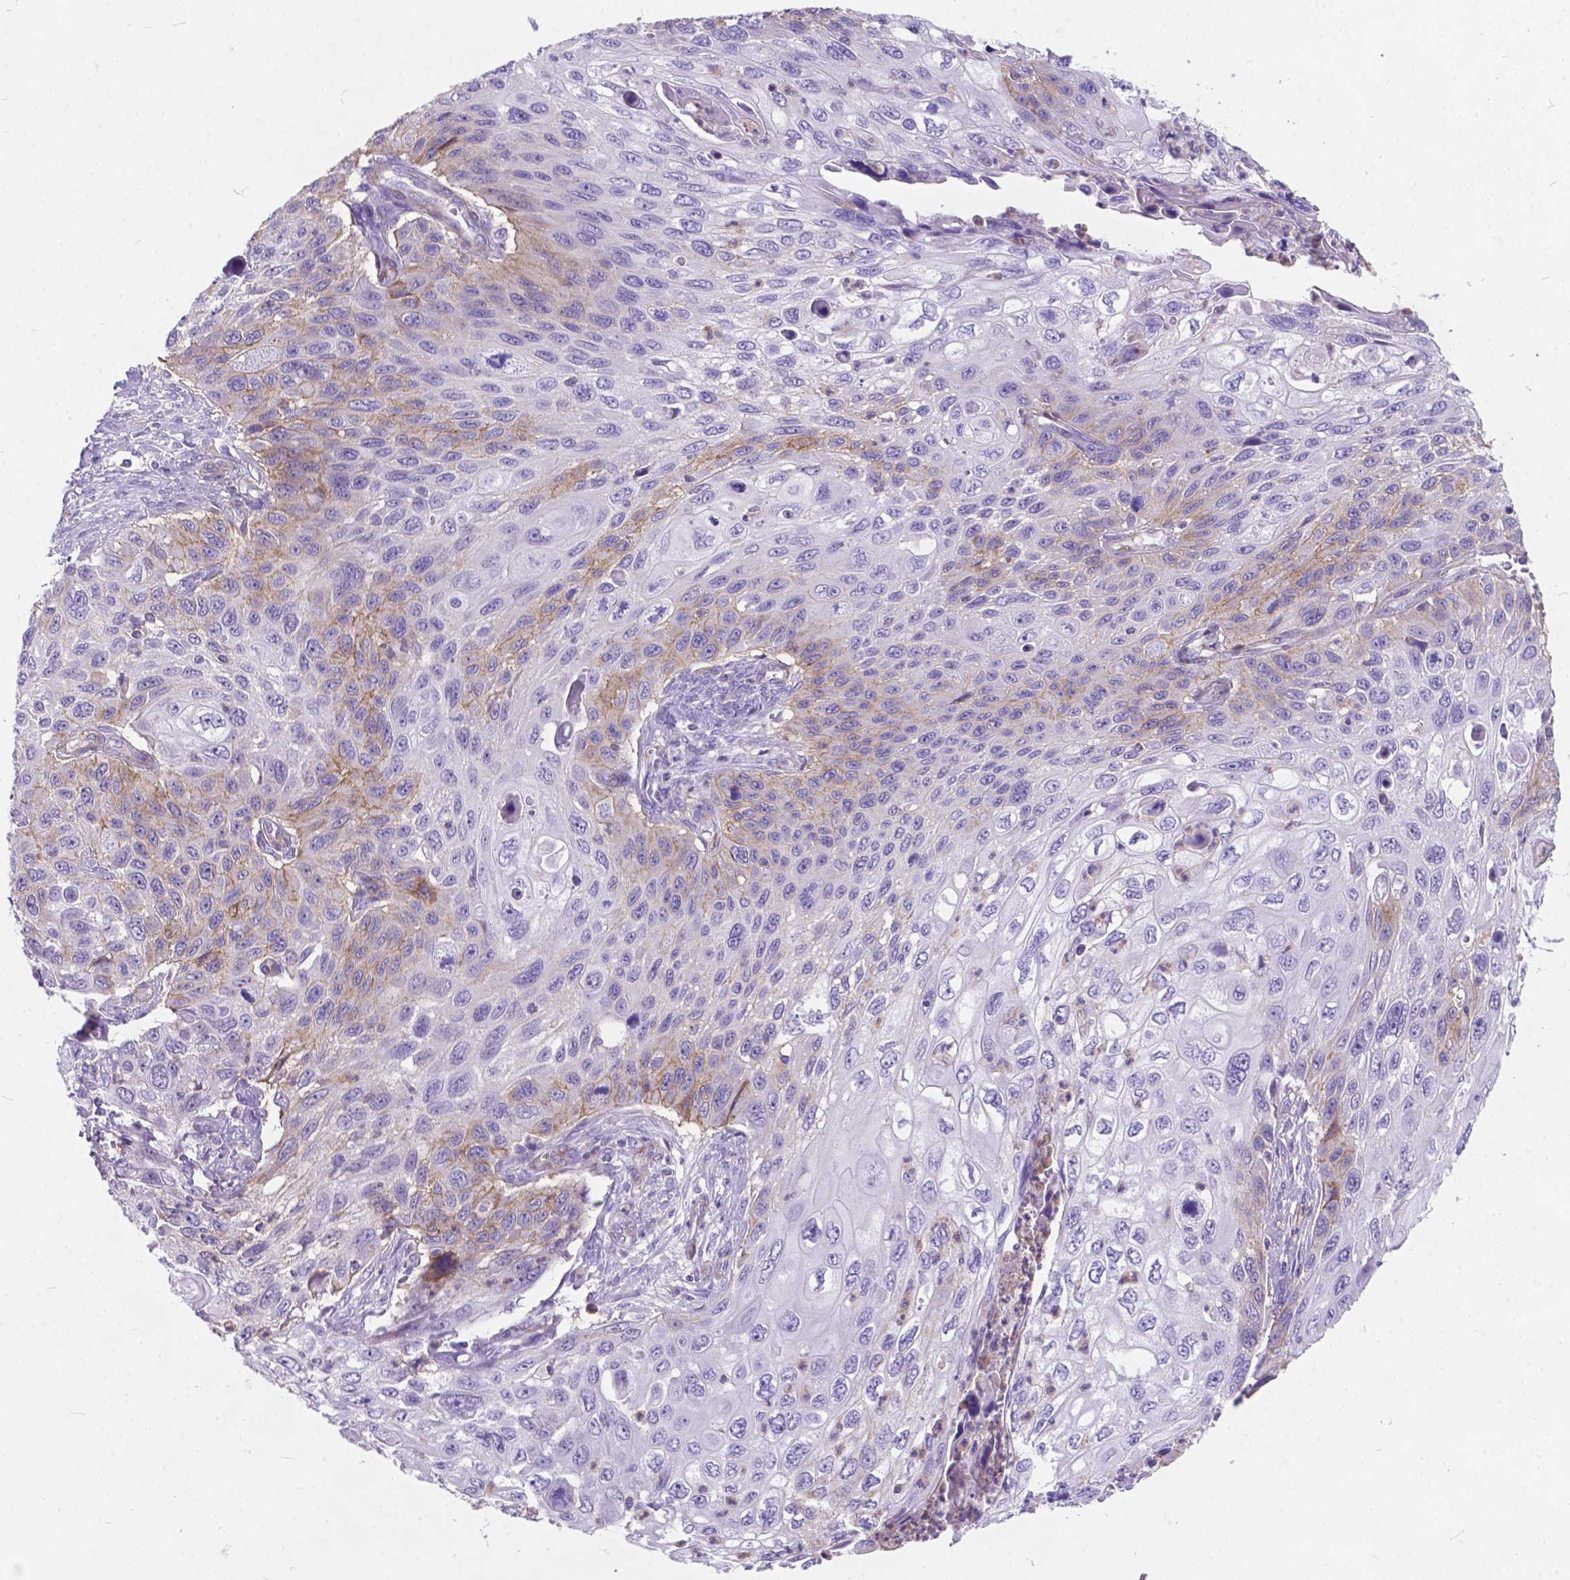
{"staining": {"intensity": "weak", "quantity": "<25%", "location": "cytoplasmic/membranous"}, "tissue": "cervical cancer", "cell_type": "Tumor cells", "image_type": "cancer", "snomed": [{"axis": "morphology", "description": "Squamous cell carcinoma, NOS"}, {"axis": "topography", "description": "Cervix"}], "caption": "Cervical squamous cell carcinoma stained for a protein using IHC reveals no expression tumor cells.", "gene": "KIAA0040", "patient": {"sex": "female", "age": 70}}